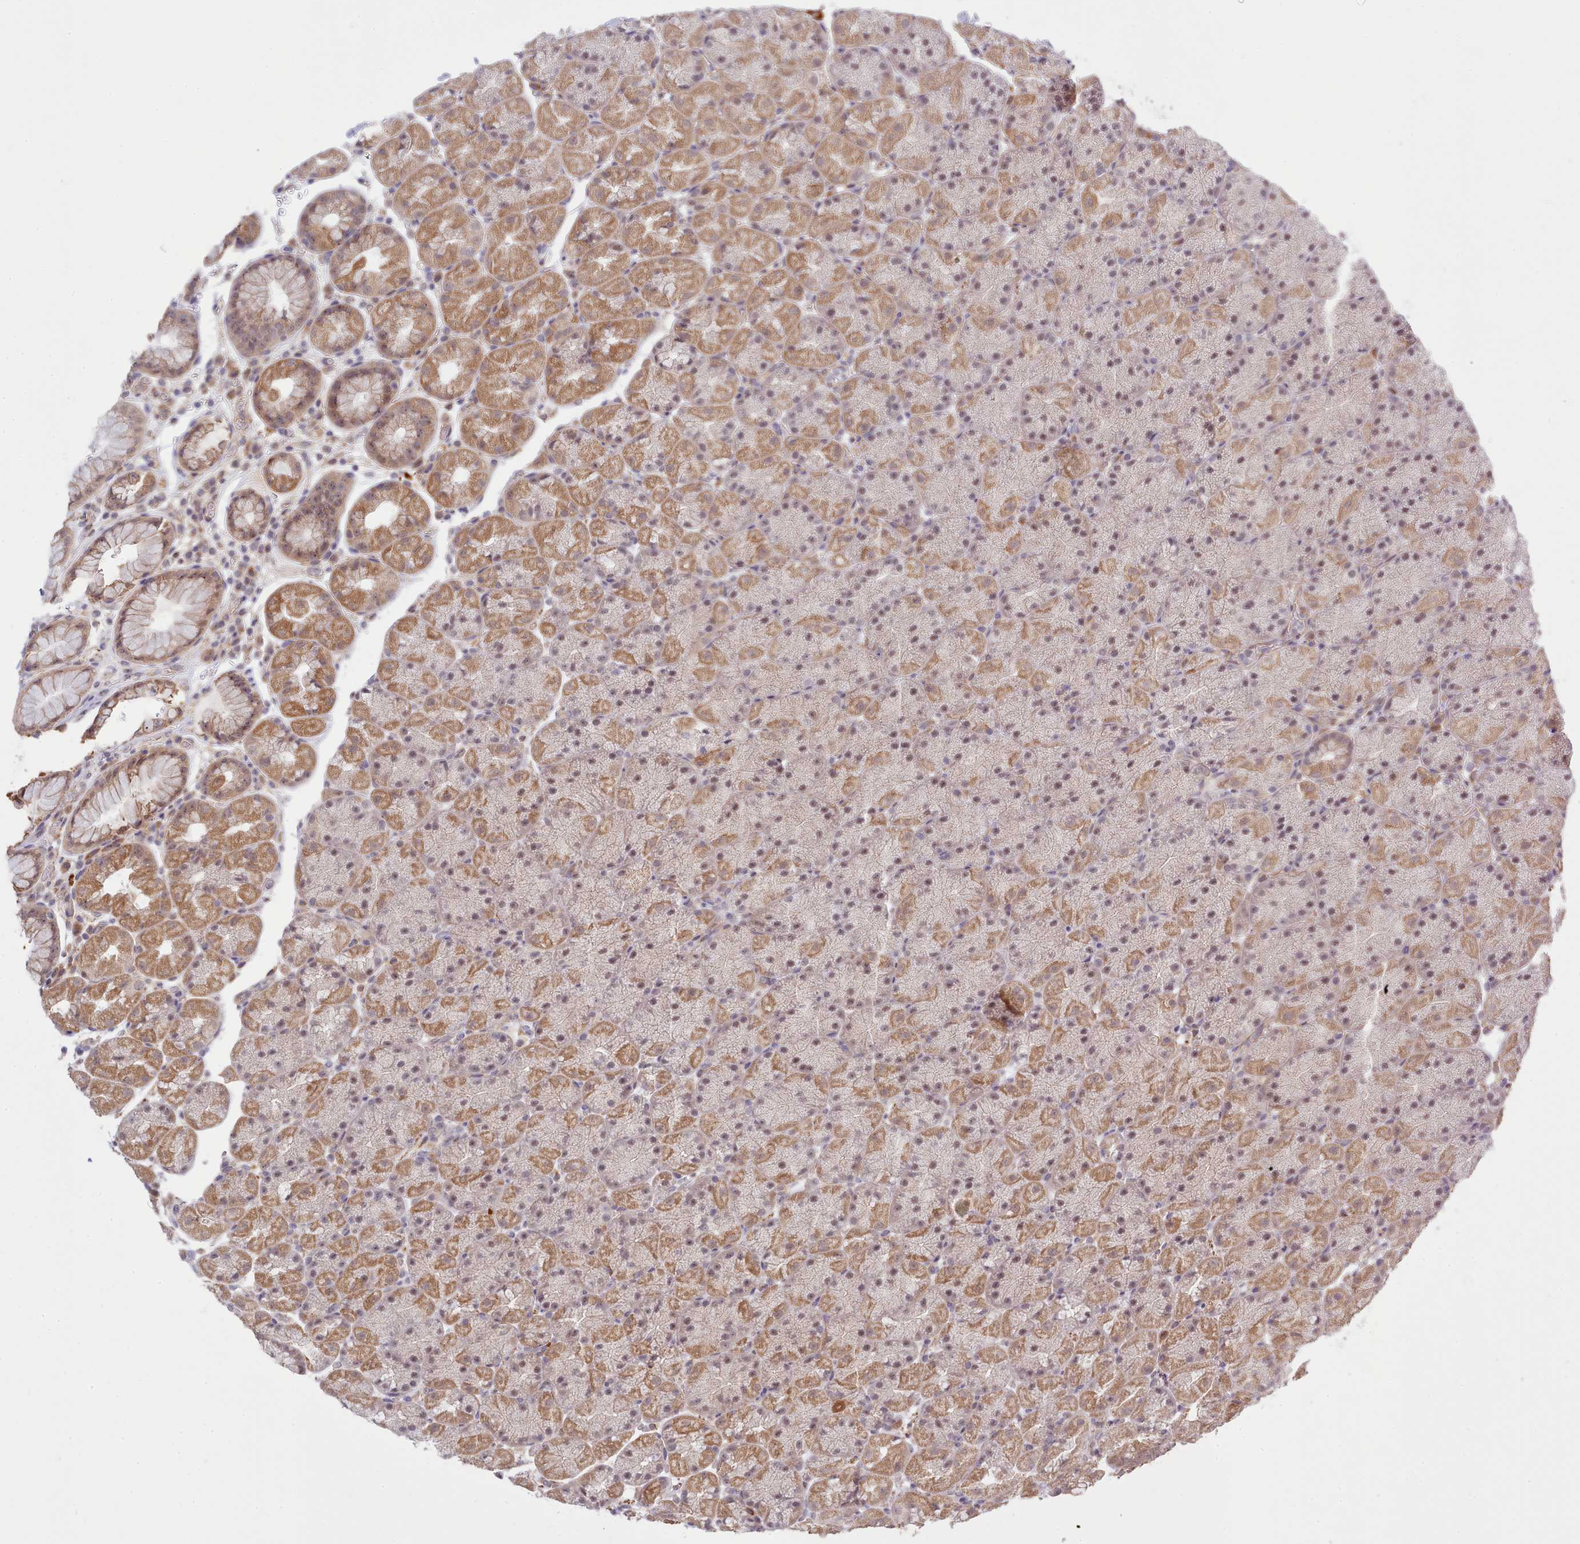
{"staining": {"intensity": "moderate", "quantity": ">75%", "location": "cytoplasmic/membranous,nuclear"}, "tissue": "stomach", "cell_type": "Glandular cells", "image_type": "normal", "snomed": [{"axis": "morphology", "description": "Normal tissue, NOS"}, {"axis": "topography", "description": "Stomach, upper"}, {"axis": "topography", "description": "Stomach, lower"}], "caption": "IHC (DAB) staining of benign human stomach exhibits moderate cytoplasmic/membranous,nuclear protein staining in about >75% of glandular cells. (IHC, brightfield microscopy, high magnification).", "gene": "ZC3H13", "patient": {"sex": "male", "age": 67}}